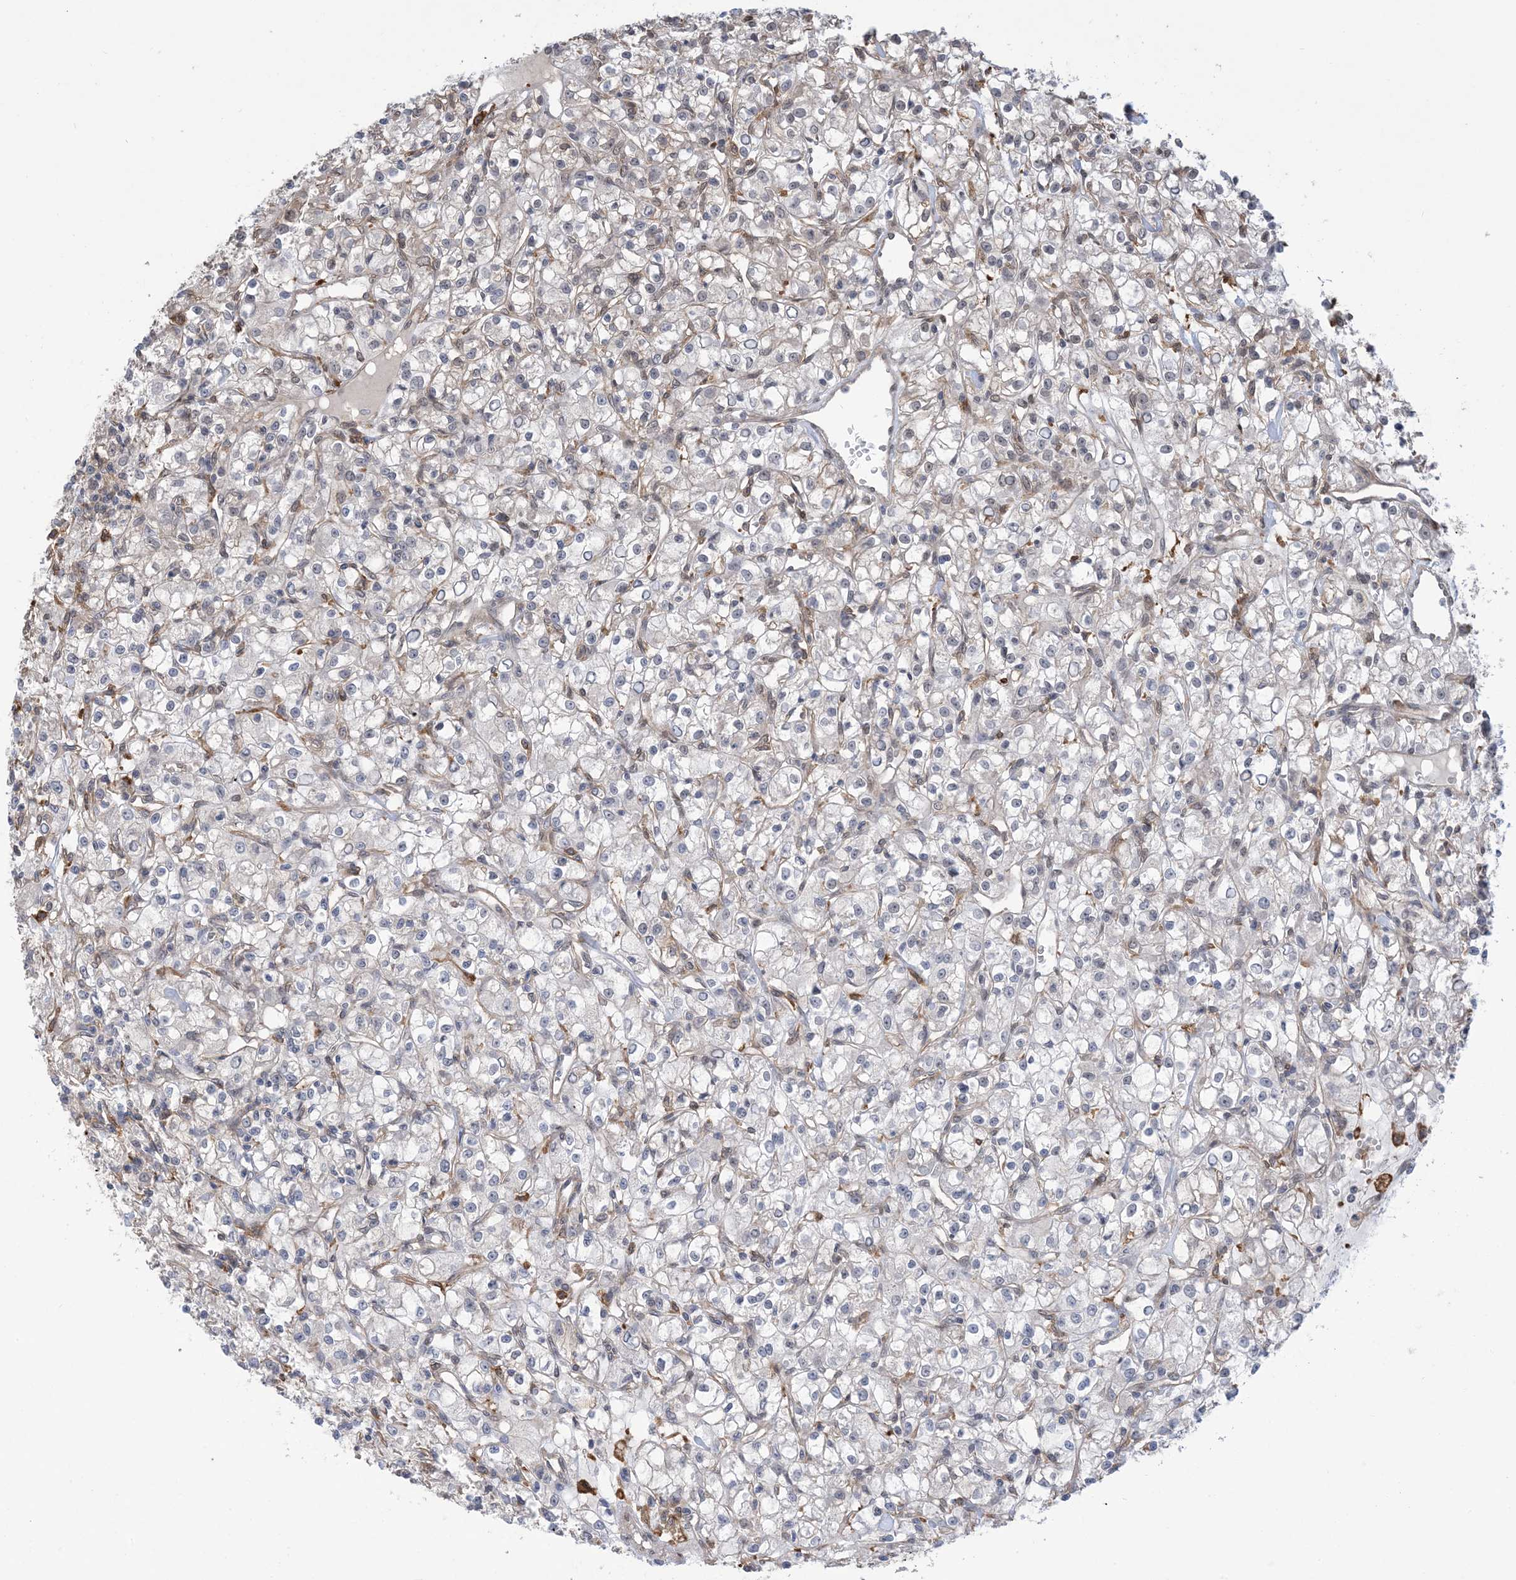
{"staining": {"intensity": "negative", "quantity": "none", "location": "none"}, "tissue": "renal cancer", "cell_type": "Tumor cells", "image_type": "cancer", "snomed": [{"axis": "morphology", "description": "Adenocarcinoma, NOS"}, {"axis": "topography", "description": "Kidney"}], "caption": "Renal adenocarcinoma was stained to show a protein in brown. There is no significant staining in tumor cells.", "gene": "ZNF8", "patient": {"sex": "female", "age": 59}}